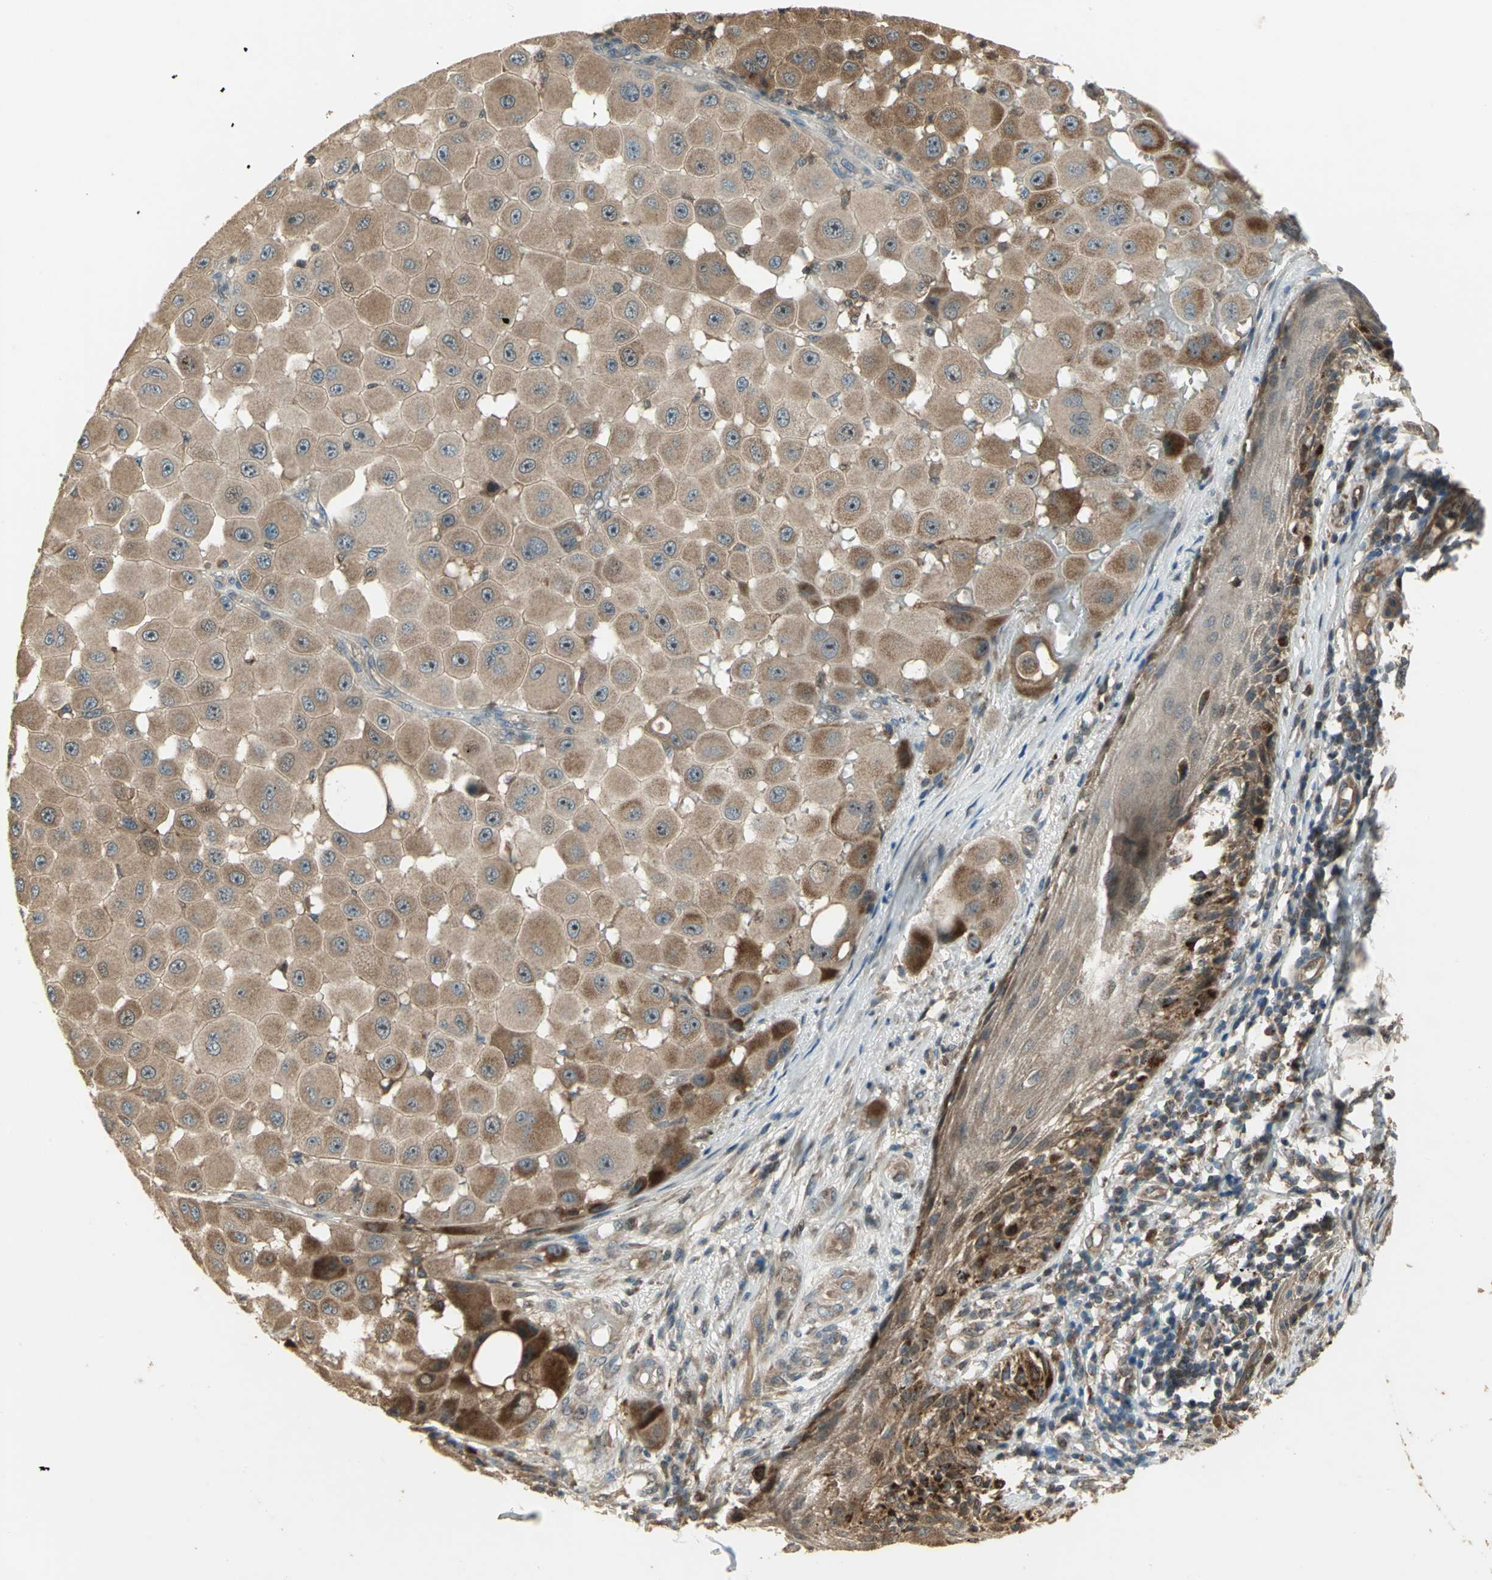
{"staining": {"intensity": "strong", "quantity": ">75%", "location": "cytoplasmic/membranous,nuclear"}, "tissue": "melanoma", "cell_type": "Tumor cells", "image_type": "cancer", "snomed": [{"axis": "morphology", "description": "Malignant melanoma, NOS"}, {"axis": "topography", "description": "Skin"}], "caption": "Immunohistochemical staining of human malignant melanoma reveals strong cytoplasmic/membranous and nuclear protein staining in about >75% of tumor cells. The staining was performed using DAB, with brown indicating positive protein expression. Nuclei are stained blue with hematoxylin.", "gene": "AMT", "patient": {"sex": "female", "age": 81}}